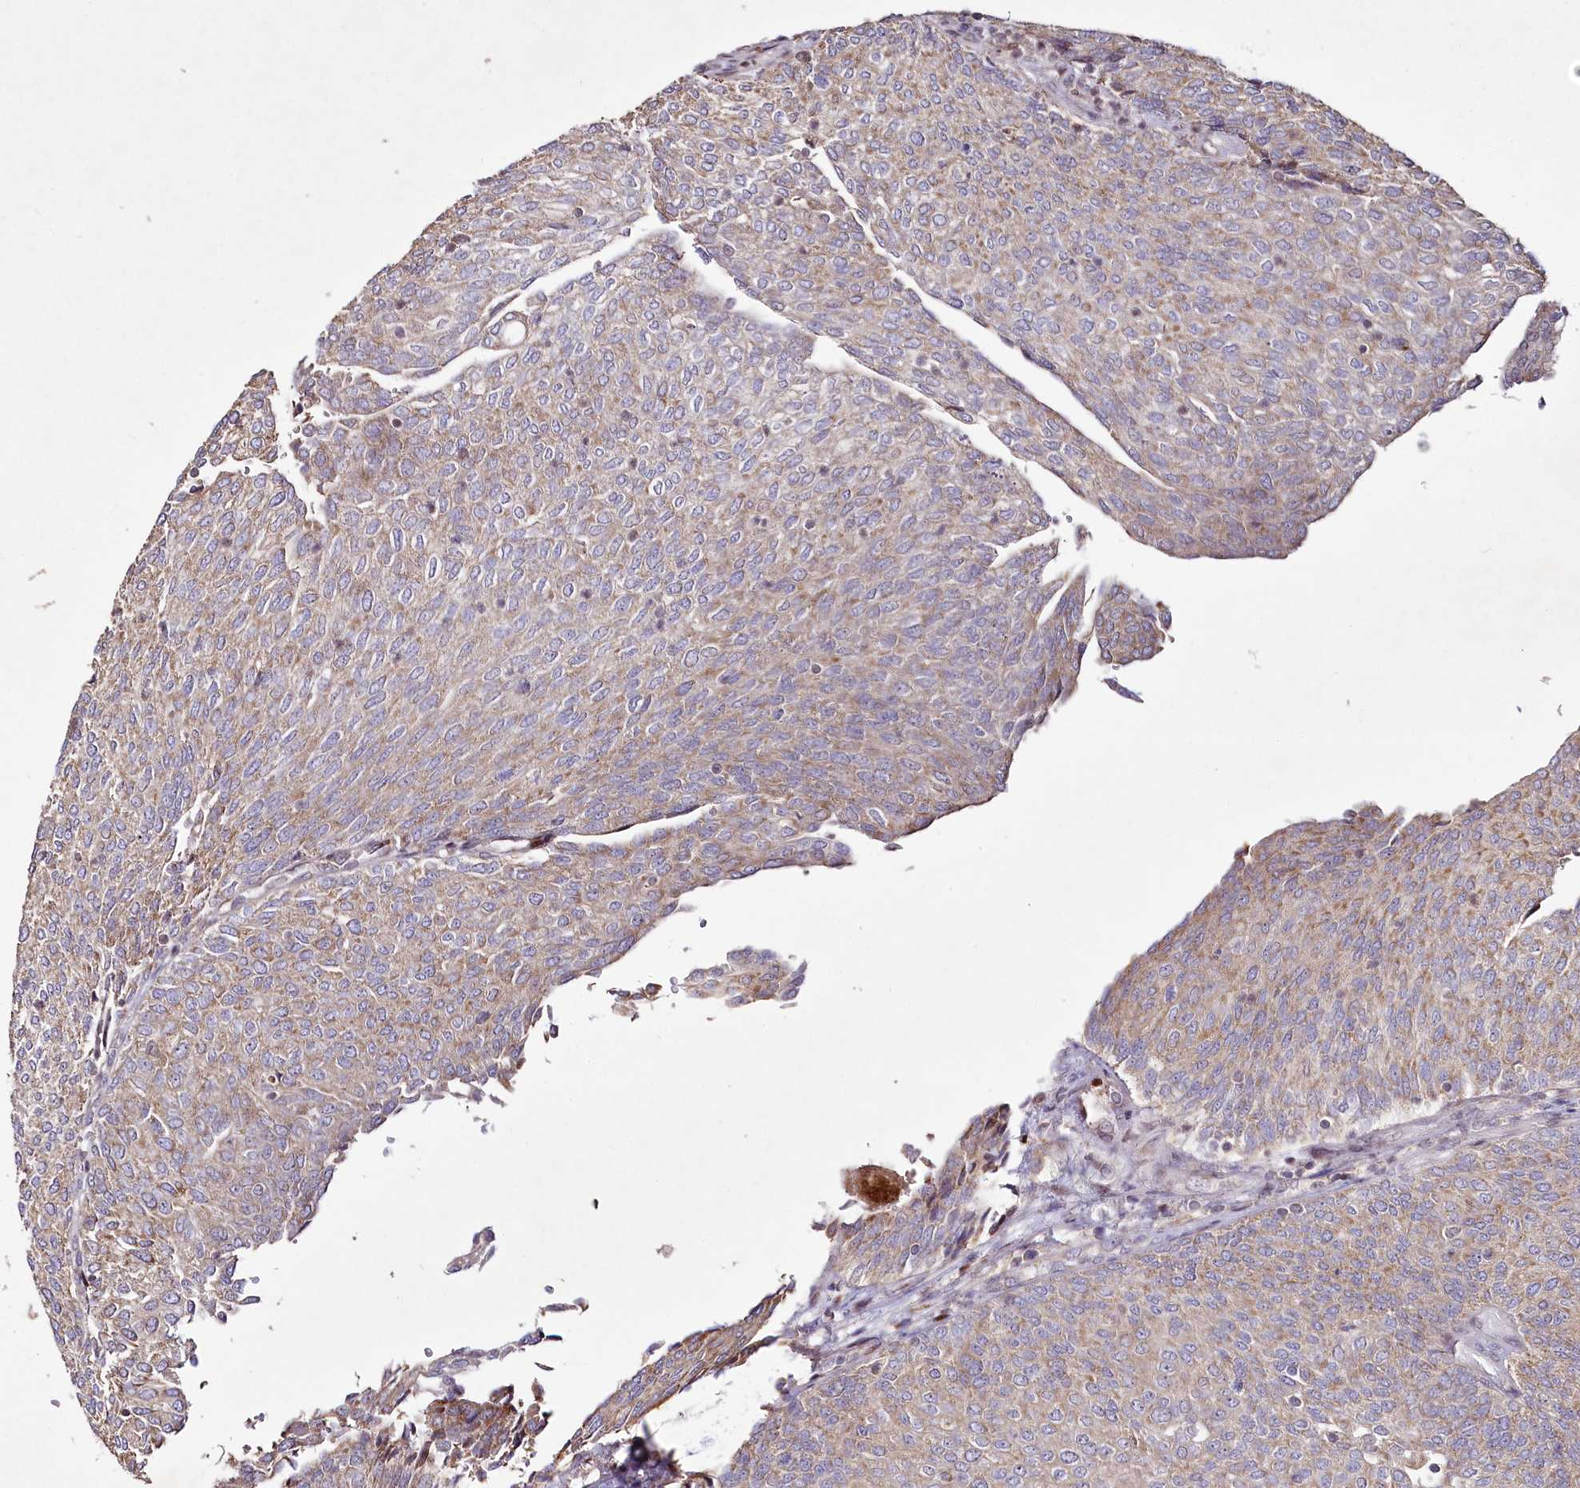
{"staining": {"intensity": "weak", "quantity": "<25%", "location": "cytoplasmic/membranous"}, "tissue": "urothelial cancer", "cell_type": "Tumor cells", "image_type": "cancer", "snomed": [{"axis": "morphology", "description": "Urothelial carcinoma, Low grade"}, {"axis": "topography", "description": "Urinary bladder"}], "caption": "Urothelial cancer was stained to show a protein in brown. There is no significant positivity in tumor cells.", "gene": "PSTK", "patient": {"sex": "female", "age": 79}}